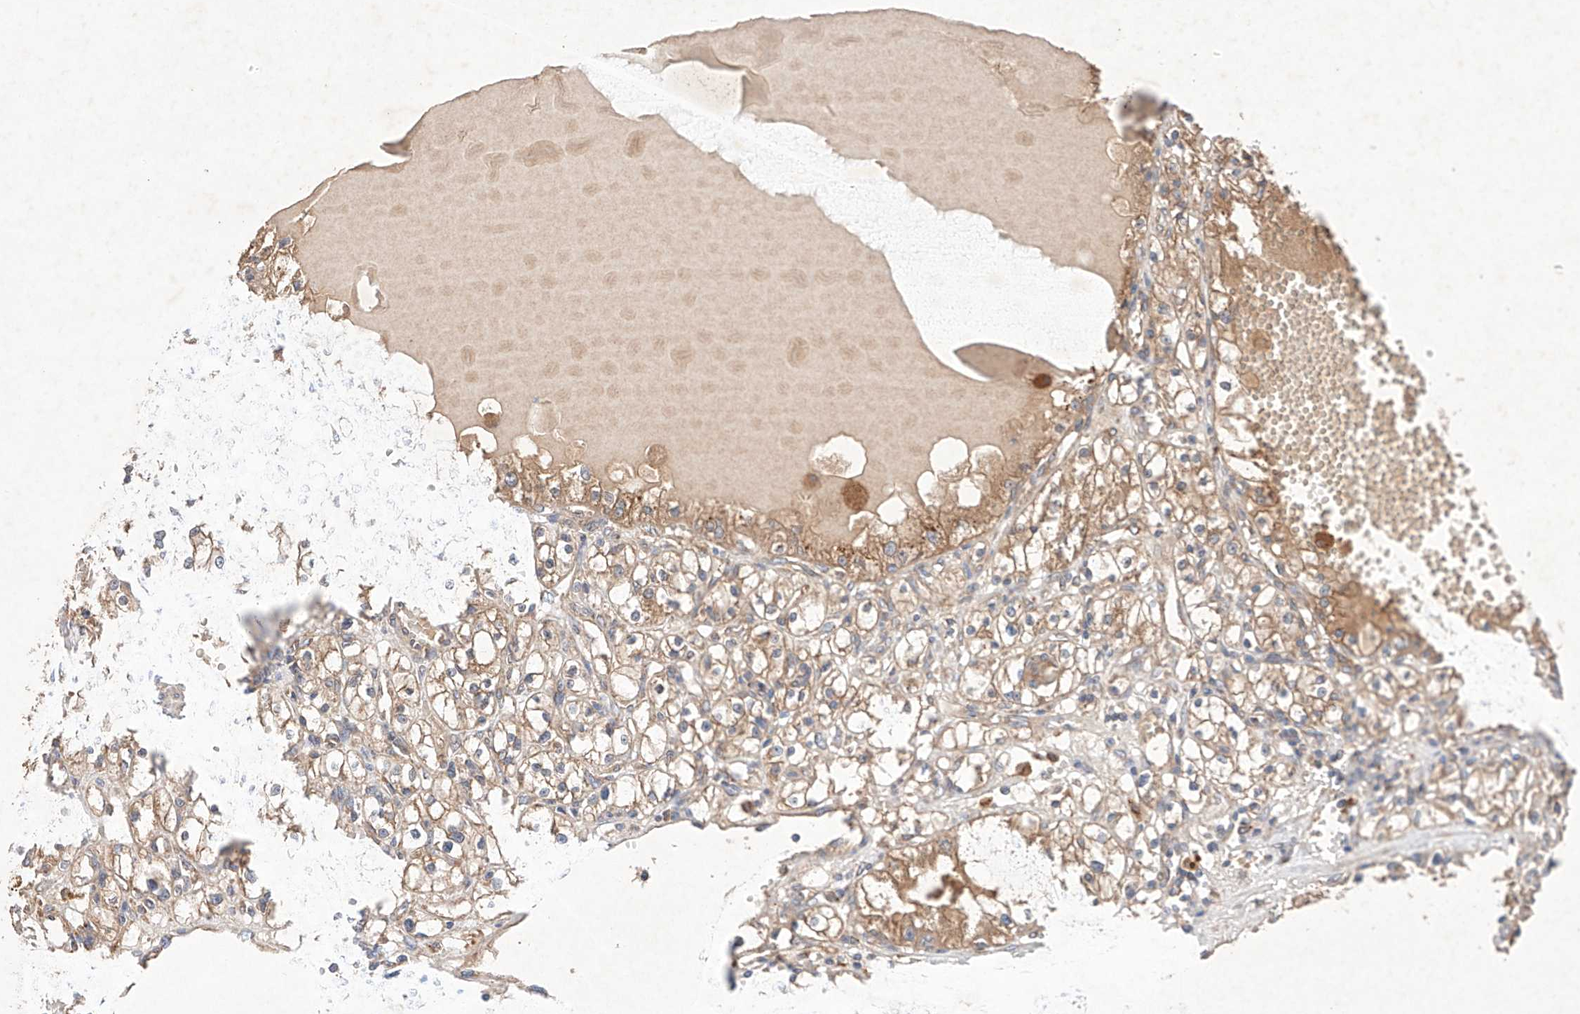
{"staining": {"intensity": "moderate", "quantity": ">75%", "location": "cytoplasmic/membranous"}, "tissue": "renal cancer", "cell_type": "Tumor cells", "image_type": "cancer", "snomed": [{"axis": "morphology", "description": "Adenocarcinoma, NOS"}, {"axis": "topography", "description": "Kidney"}], "caption": "Renal cancer (adenocarcinoma) tissue shows moderate cytoplasmic/membranous staining in approximately >75% of tumor cells, visualized by immunohistochemistry.", "gene": "C6orf62", "patient": {"sex": "male", "age": 56}}